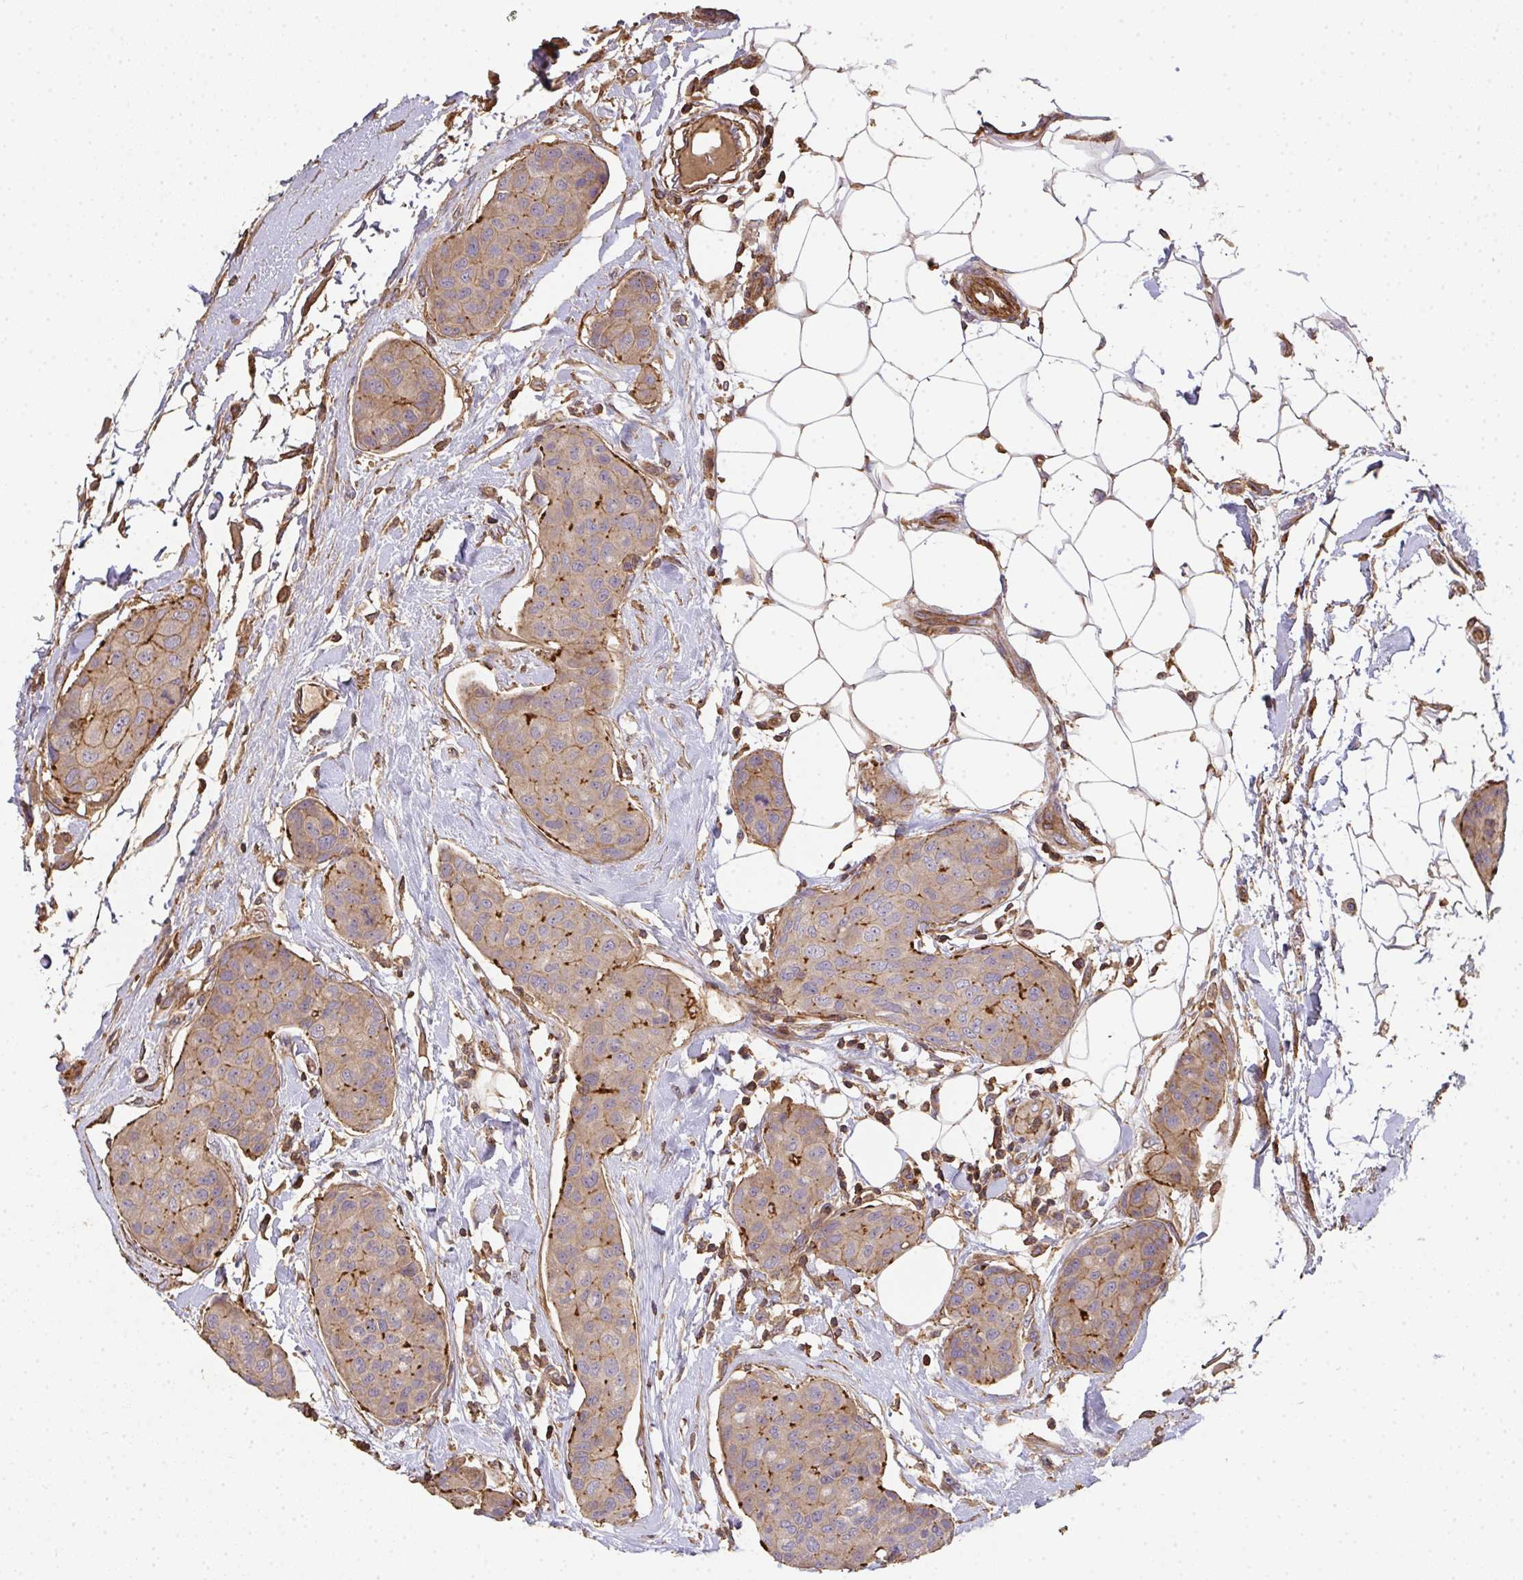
{"staining": {"intensity": "moderate", "quantity": ">75%", "location": "cytoplasmic/membranous"}, "tissue": "breast cancer", "cell_type": "Tumor cells", "image_type": "cancer", "snomed": [{"axis": "morphology", "description": "Duct carcinoma"}, {"axis": "topography", "description": "Breast"}, {"axis": "topography", "description": "Lymph node"}], "caption": "Immunohistochemical staining of human intraductal carcinoma (breast) exhibits moderate cytoplasmic/membranous protein staining in about >75% of tumor cells.", "gene": "TNMD", "patient": {"sex": "female", "age": 80}}